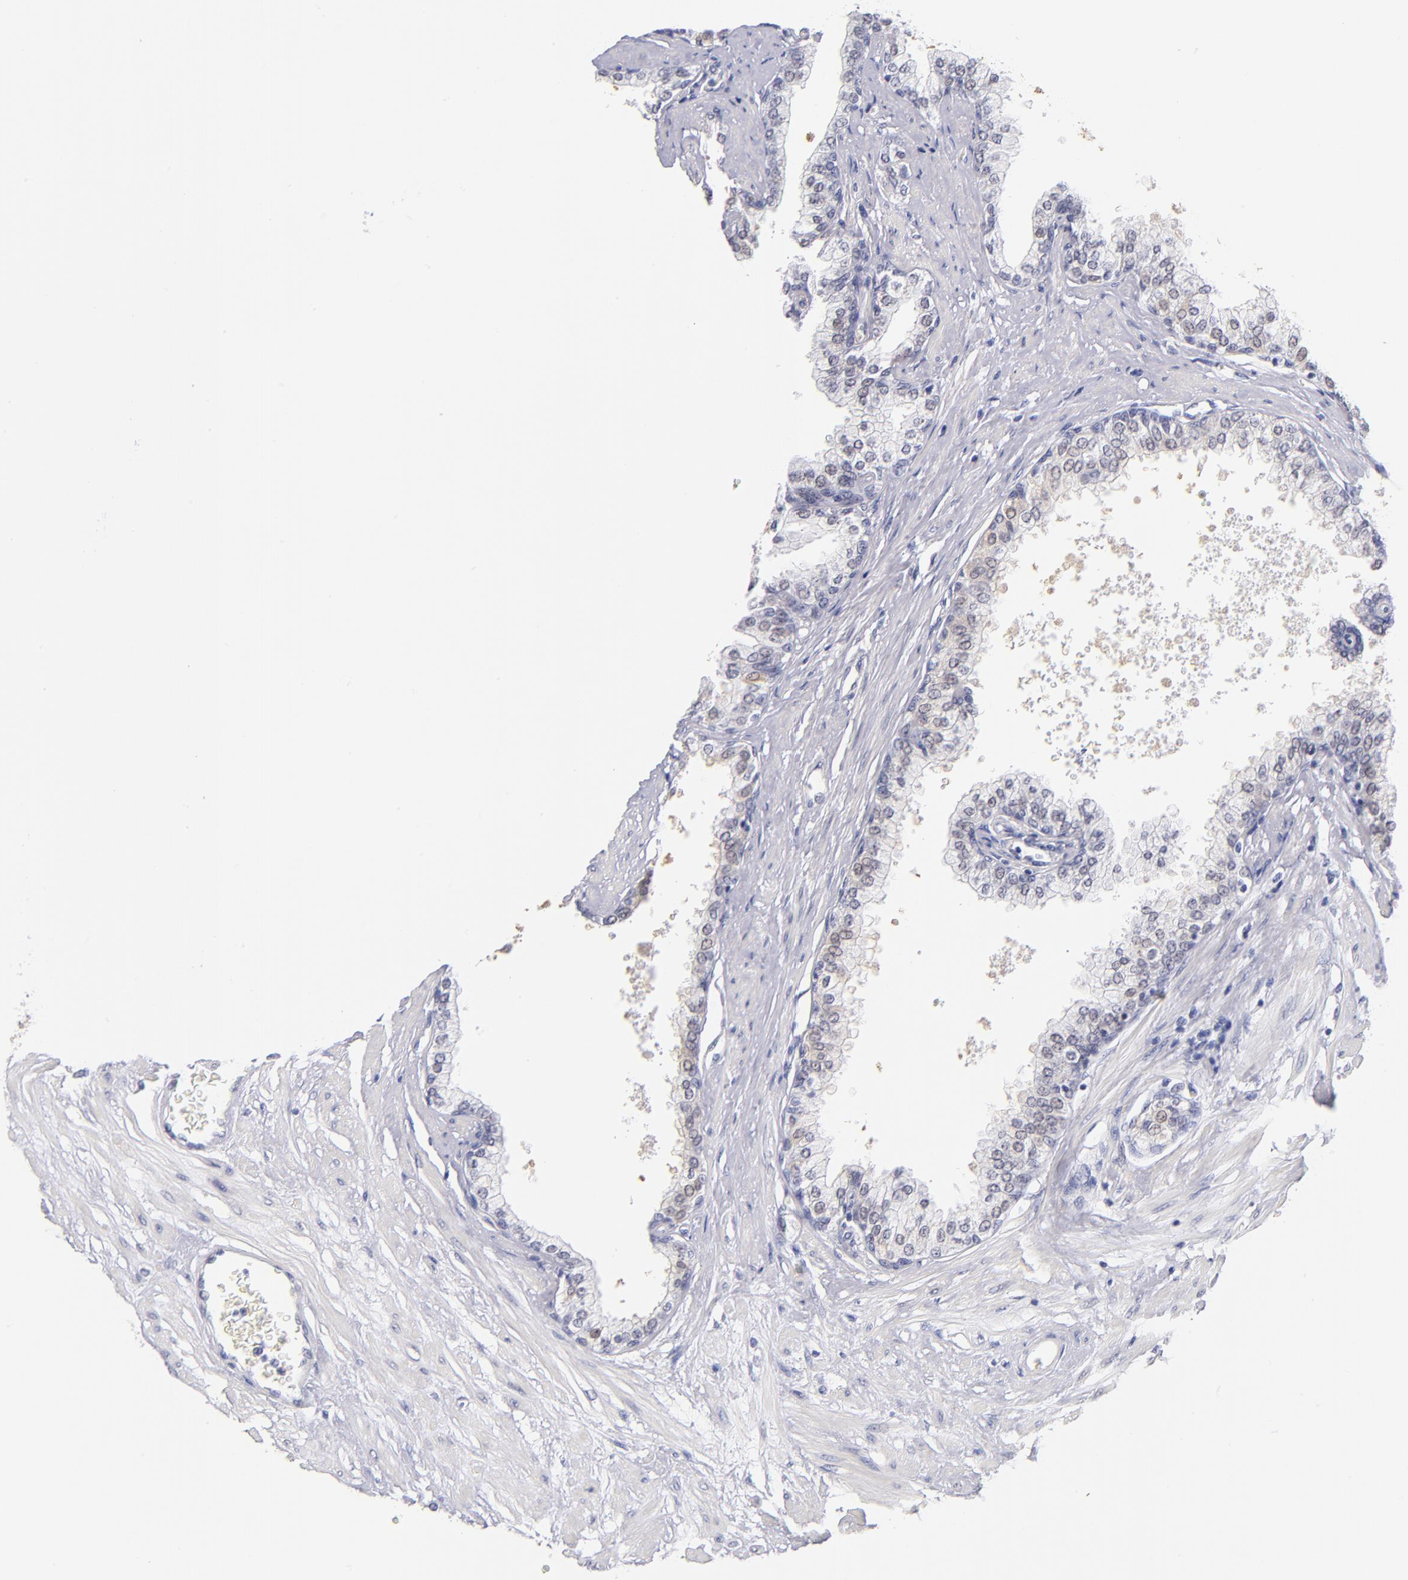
{"staining": {"intensity": "weak", "quantity": "<25%", "location": "nuclear"}, "tissue": "prostate", "cell_type": "Glandular cells", "image_type": "normal", "snomed": [{"axis": "morphology", "description": "Normal tissue, NOS"}, {"axis": "topography", "description": "Prostate"}], "caption": "DAB immunohistochemical staining of benign human prostate exhibits no significant staining in glandular cells. The staining is performed using DAB brown chromogen with nuclei counter-stained in using hematoxylin.", "gene": "SNRPB", "patient": {"sex": "male", "age": 60}}